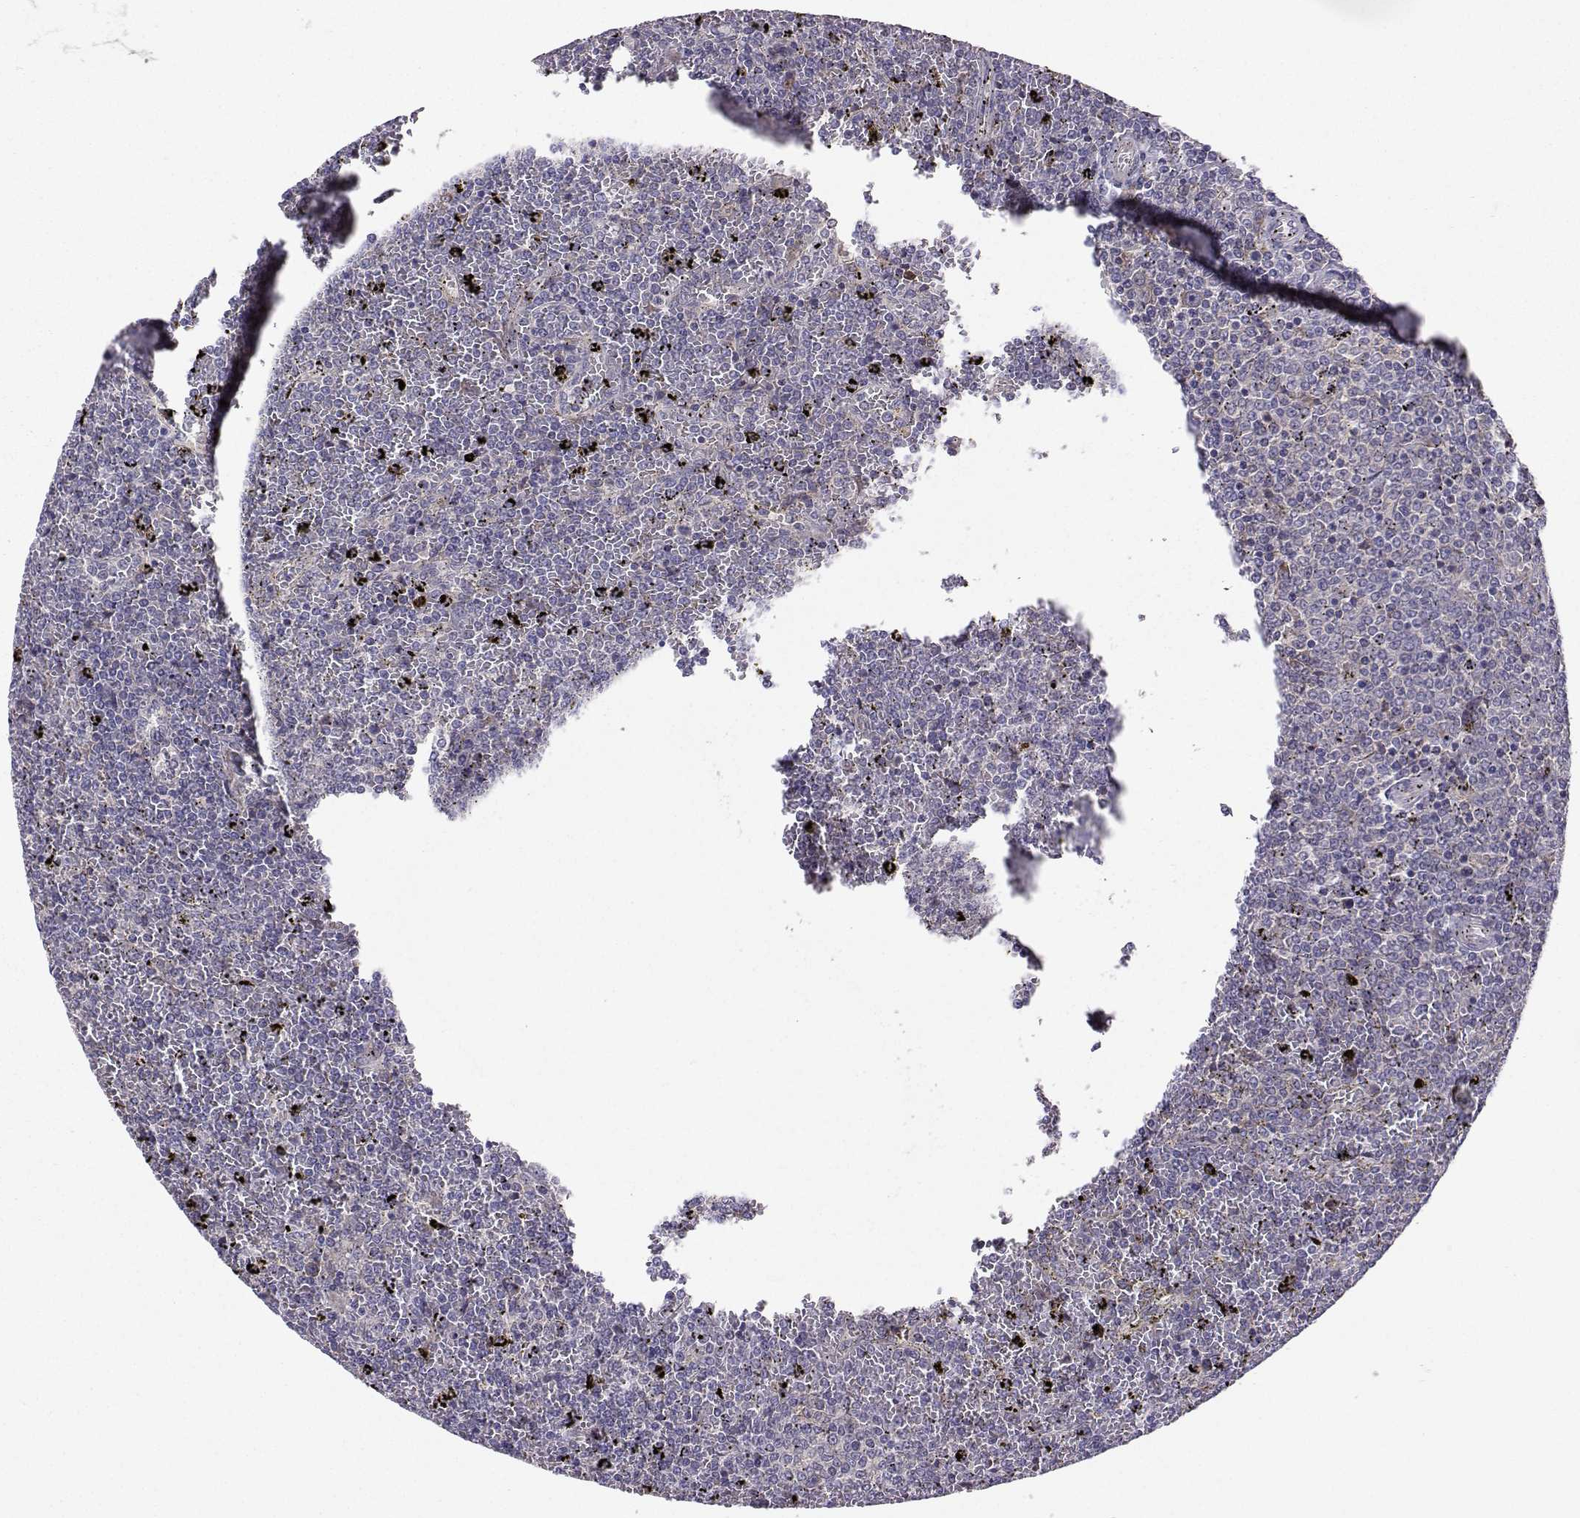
{"staining": {"intensity": "negative", "quantity": "none", "location": "none"}, "tissue": "lymphoma", "cell_type": "Tumor cells", "image_type": "cancer", "snomed": [{"axis": "morphology", "description": "Malignant lymphoma, non-Hodgkin's type, Low grade"}, {"axis": "topography", "description": "Spleen"}], "caption": "The IHC micrograph has no significant staining in tumor cells of lymphoma tissue.", "gene": "STXBP5", "patient": {"sex": "female", "age": 77}}